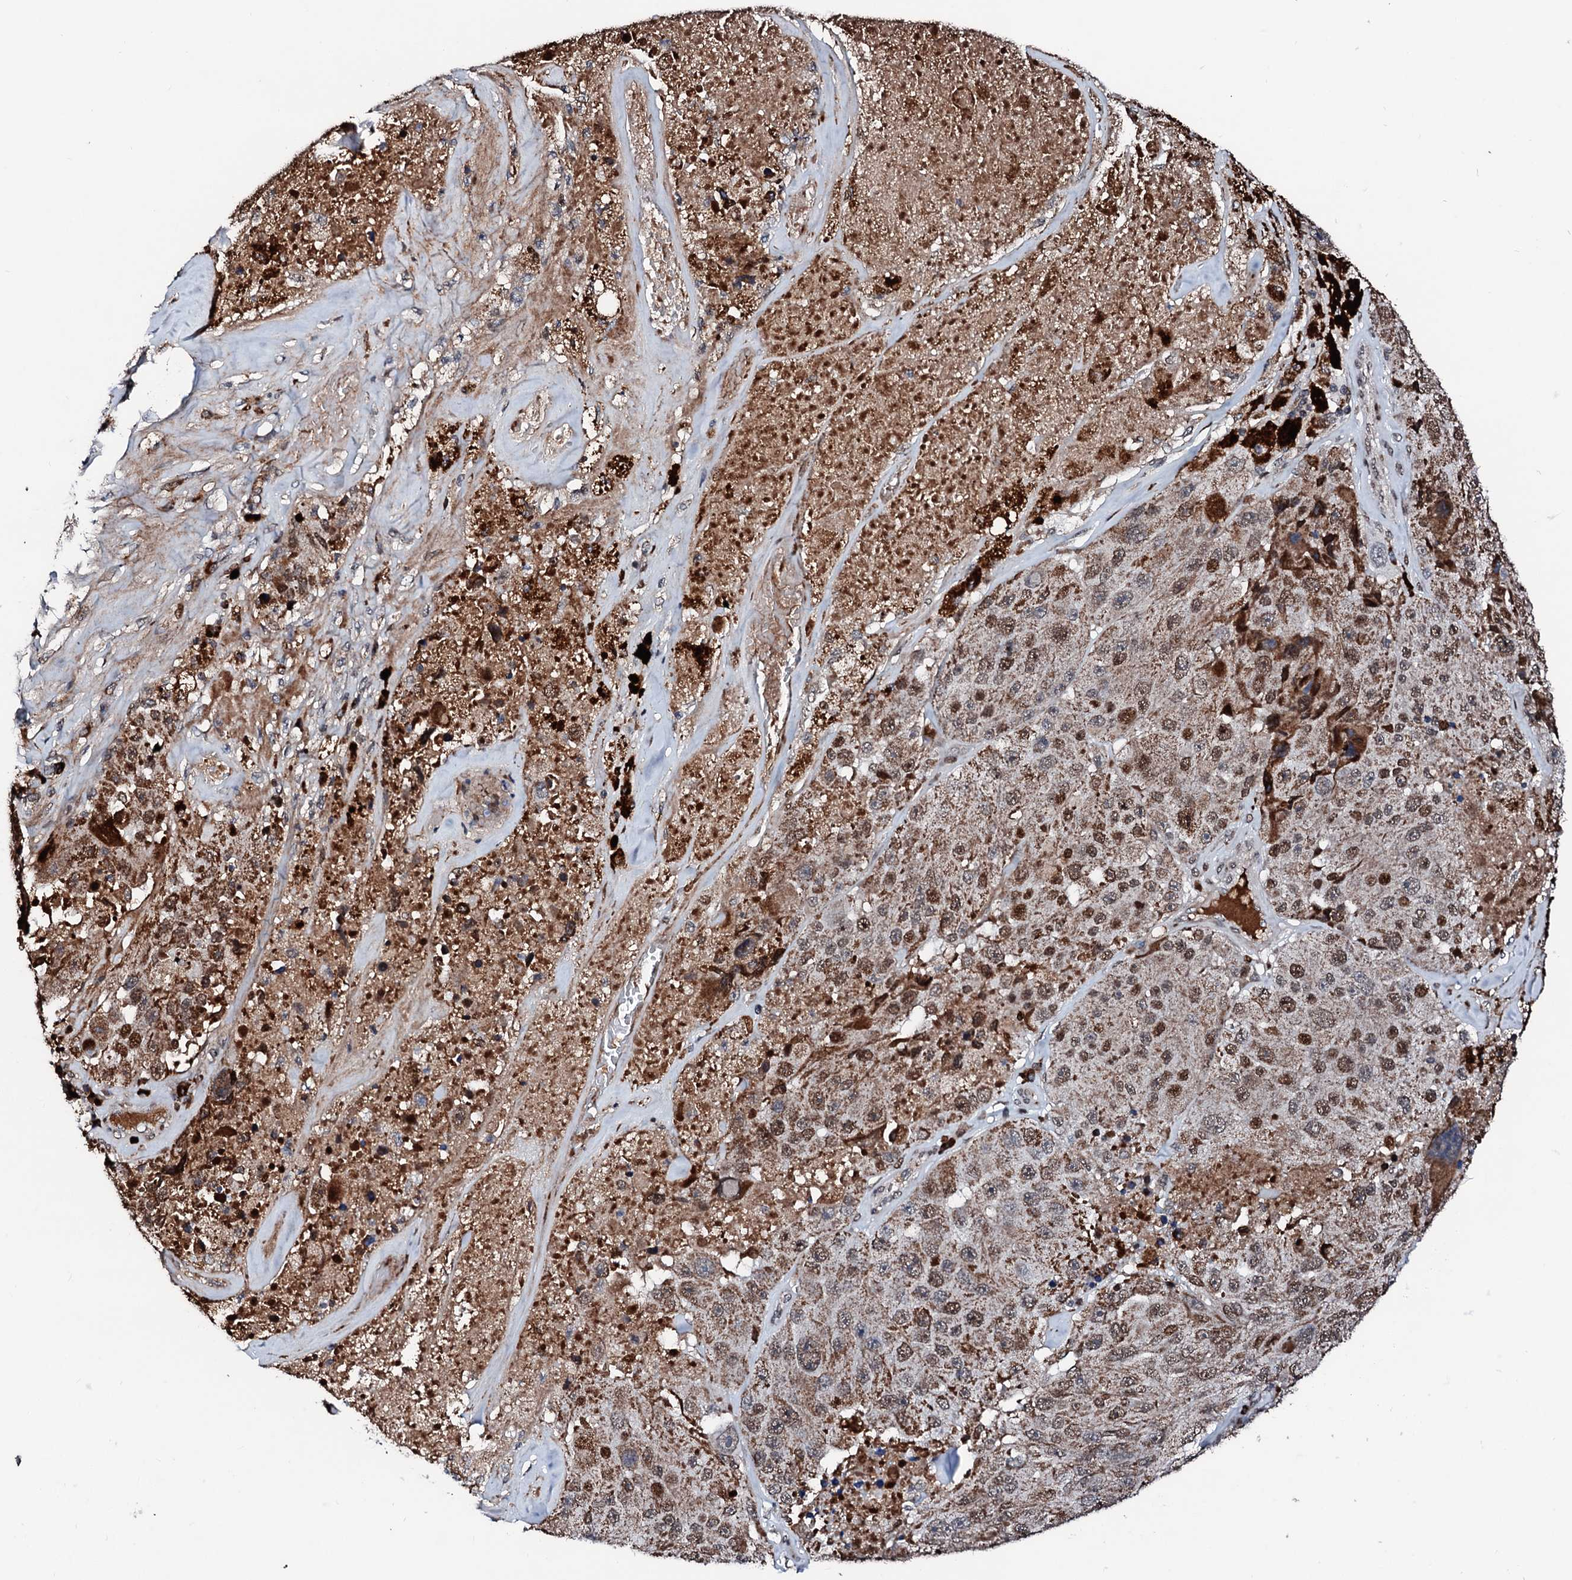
{"staining": {"intensity": "moderate", "quantity": ">75%", "location": "cytoplasmic/membranous,nuclear"}, "tissue": "melanoma", "cell_type": "Tumor cells", "image_type": "cancer", "snomed": [{"axis": "morphology", "description": "Malignant melanoma, Metastatic site"}, {"axis": "topography", "description": "Lymph node"}], "caption": "A brown stain highlights moderate cytoplasmic/membranous and nuclear staining of a protein in malignant melanoma (metastatic site) tumor cells.", "gene": "KIF18A", "patient": {"sex": "male", "age": 62}}